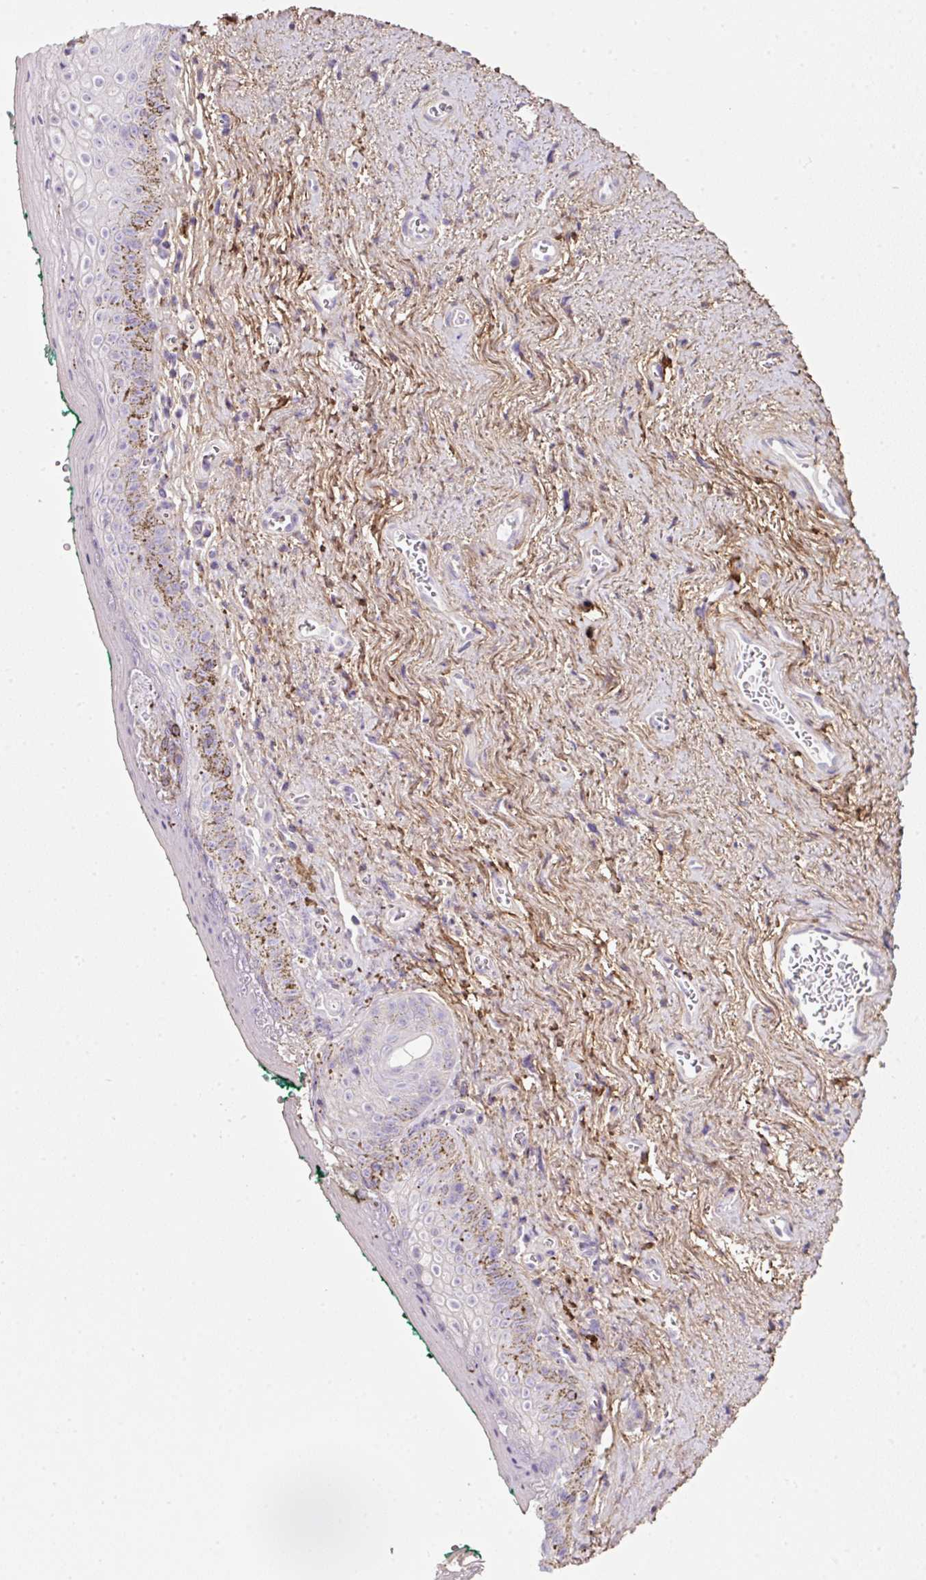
{"staining": {"intensity": "negative", "quantity": "none", "location": "none"}, "tissue": "vagina", "cell_type": "Squamous epithelial cells", "image_type": "normal", "snomed": [{"axis": "morphology", "description": "Normal tissue, NOS"}, {"axis": "topography", "description": "Vulva"}, {"axis": "topography", "description": "Vagina"}, {"axis": "topography", "description": "Peripheral nerve tissue"}], "caption": "This is an immunohistochemistry photomicrograph of unremarkable vagina. There is no expression in squamous epithelial cells.", "gene": "SOS2", "patient": {"sex": "female", "age": 66}}